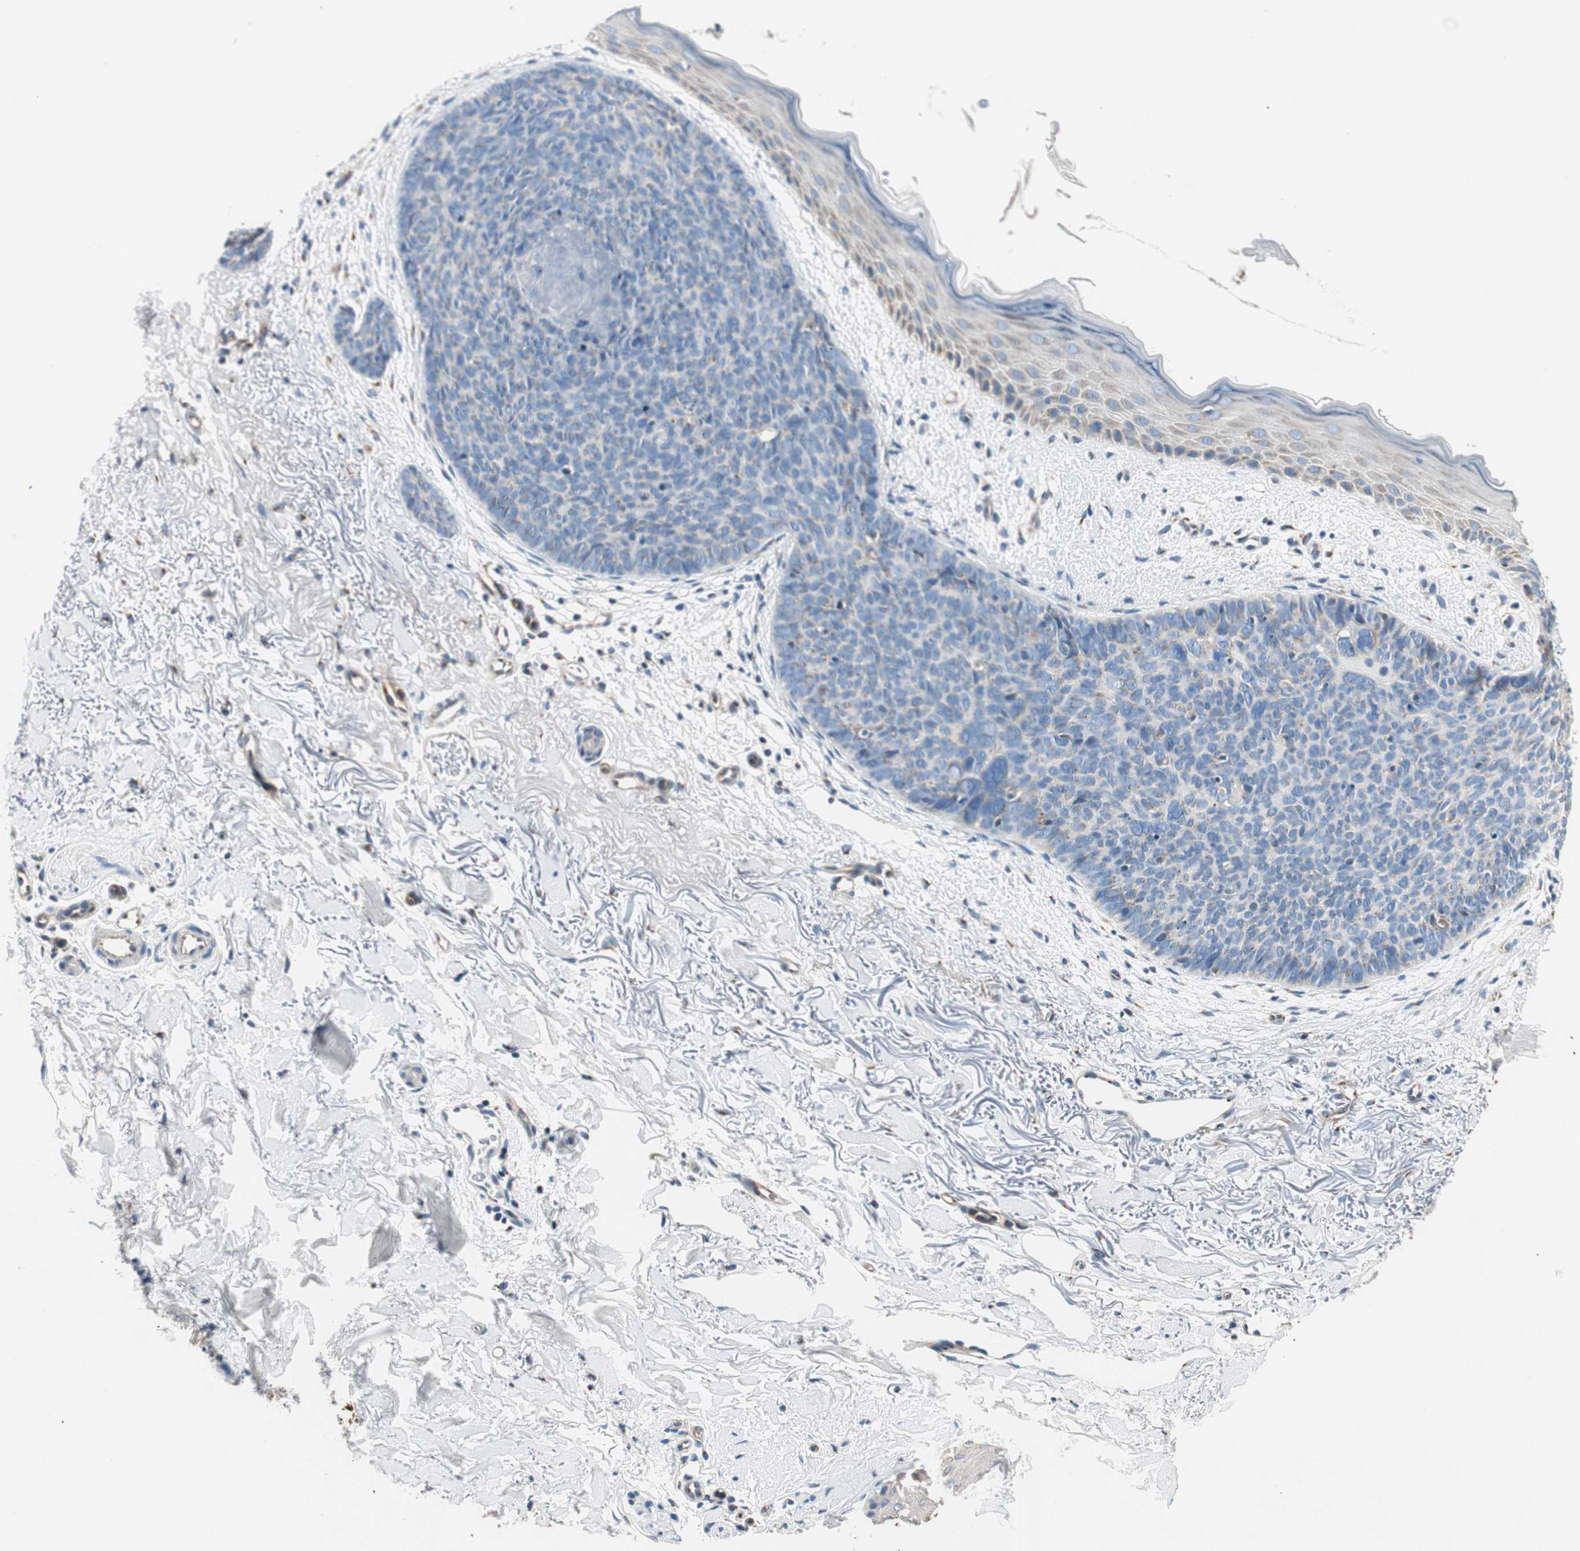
{"staining": {"intensity": "negative", "quantity": "none", "location": "none"}, "tissue": "skin cancer", "cell_type": "Tumor cells", "image_type": "cancer", "snomed": [{"axis": "morphology", "description": "Basal cell carcinoma"}, {"axis": "topography", "description": "Skin"}], "caption": "Tumor cells are negative for protein expression in human skin cancer.", "gene": "TMF1", "patient": {"sex": "female", "age": 70}}